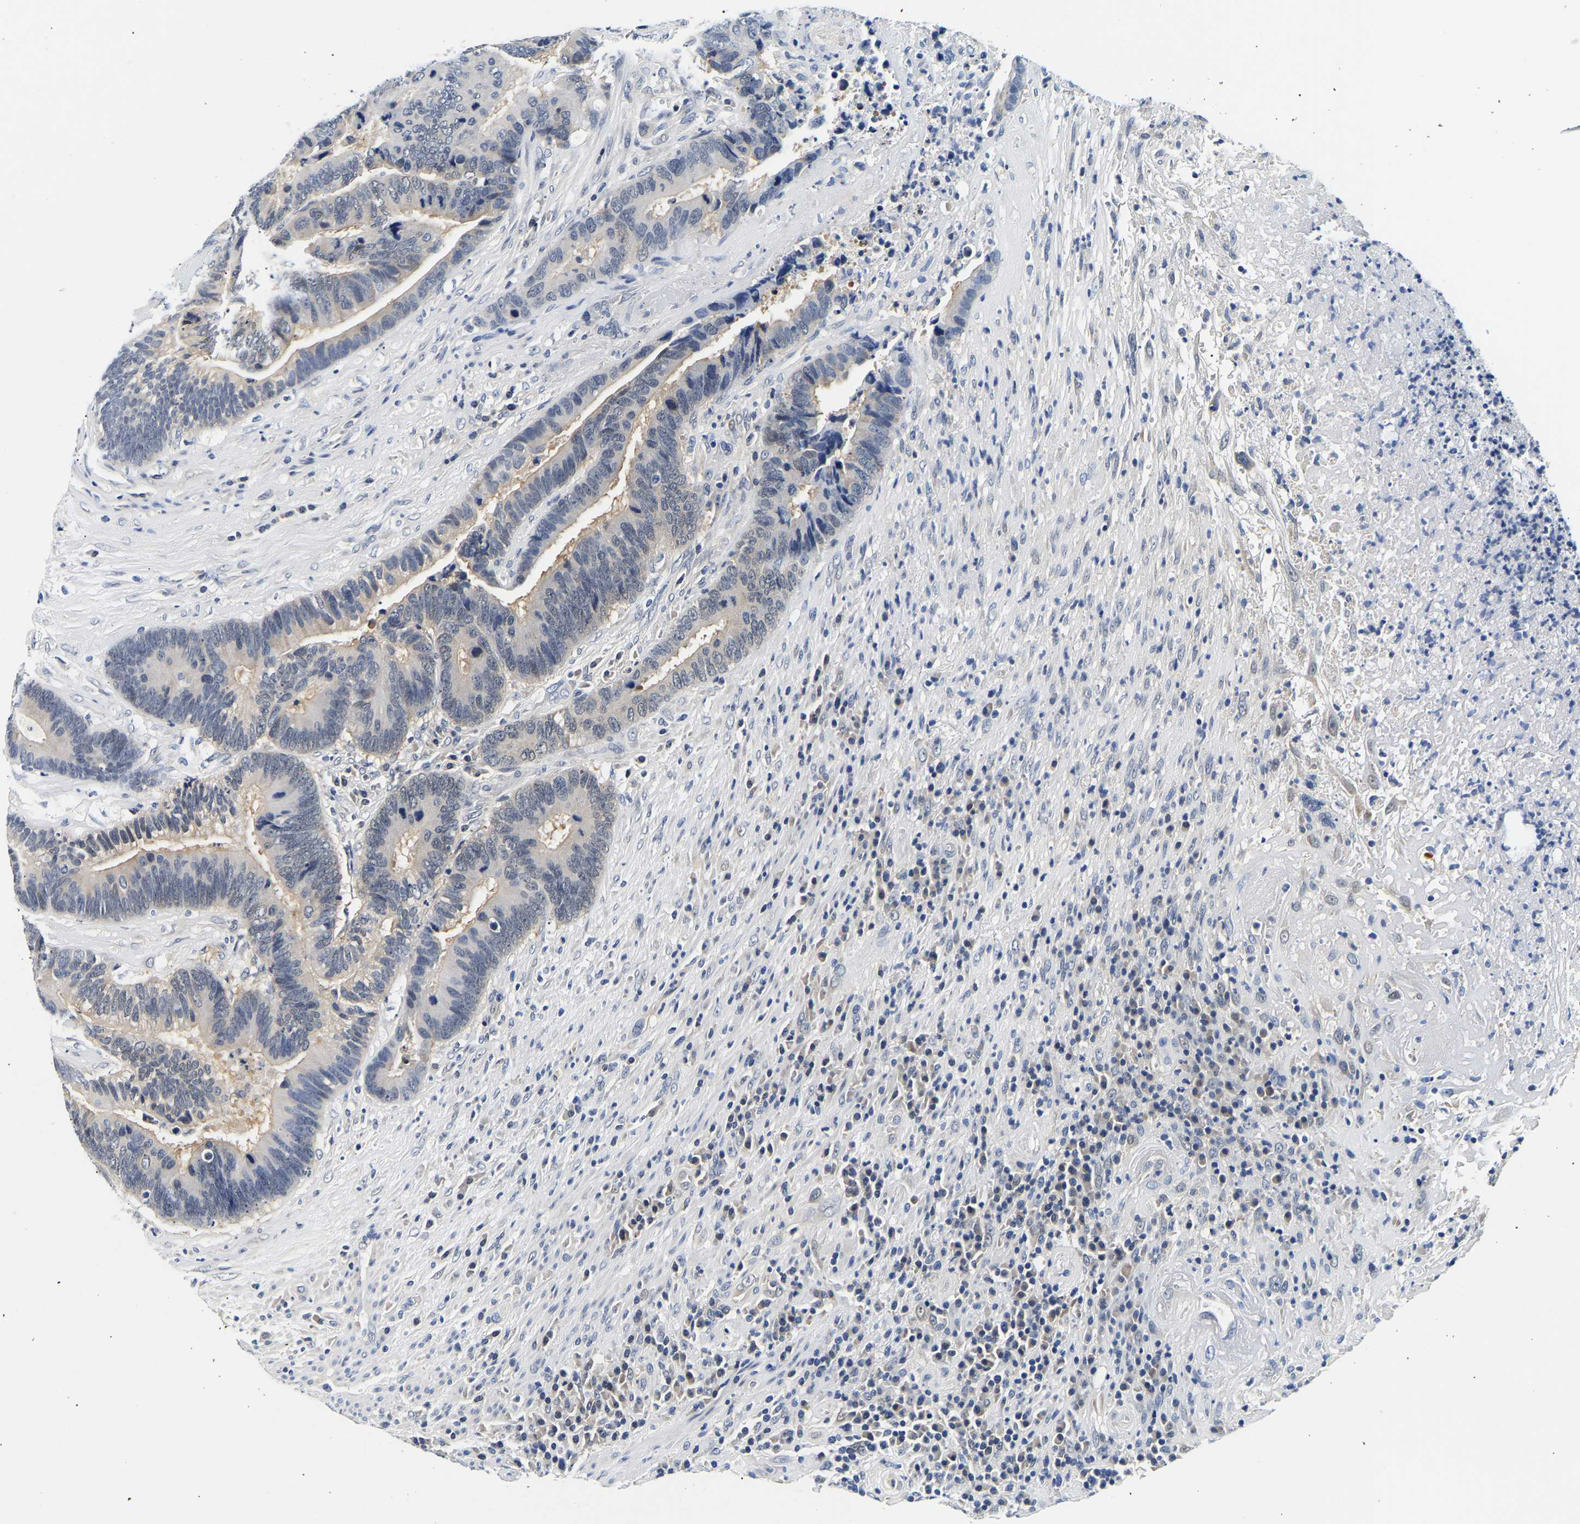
{"staining": {"intensity": "negative", "quantity": "none", "location": "none"}, "tissue": "colorectal cancer", "cell_type": "Tumor cells", "image_type": "cancer", "snomed": [{"axis": "morphology", "description": "Adenocarcinoma, NOS"}, {"axis": "topography", "description": "Rectum"}], "caption": "High magnification brightfield microscopy of colorectal cancer stained with DAB (brown) and counterstained with hematoxylin (blue): tumor cells show no significant expression.", "gene": "UCHL3", "patient": {"sex": "female", "age": 89}}